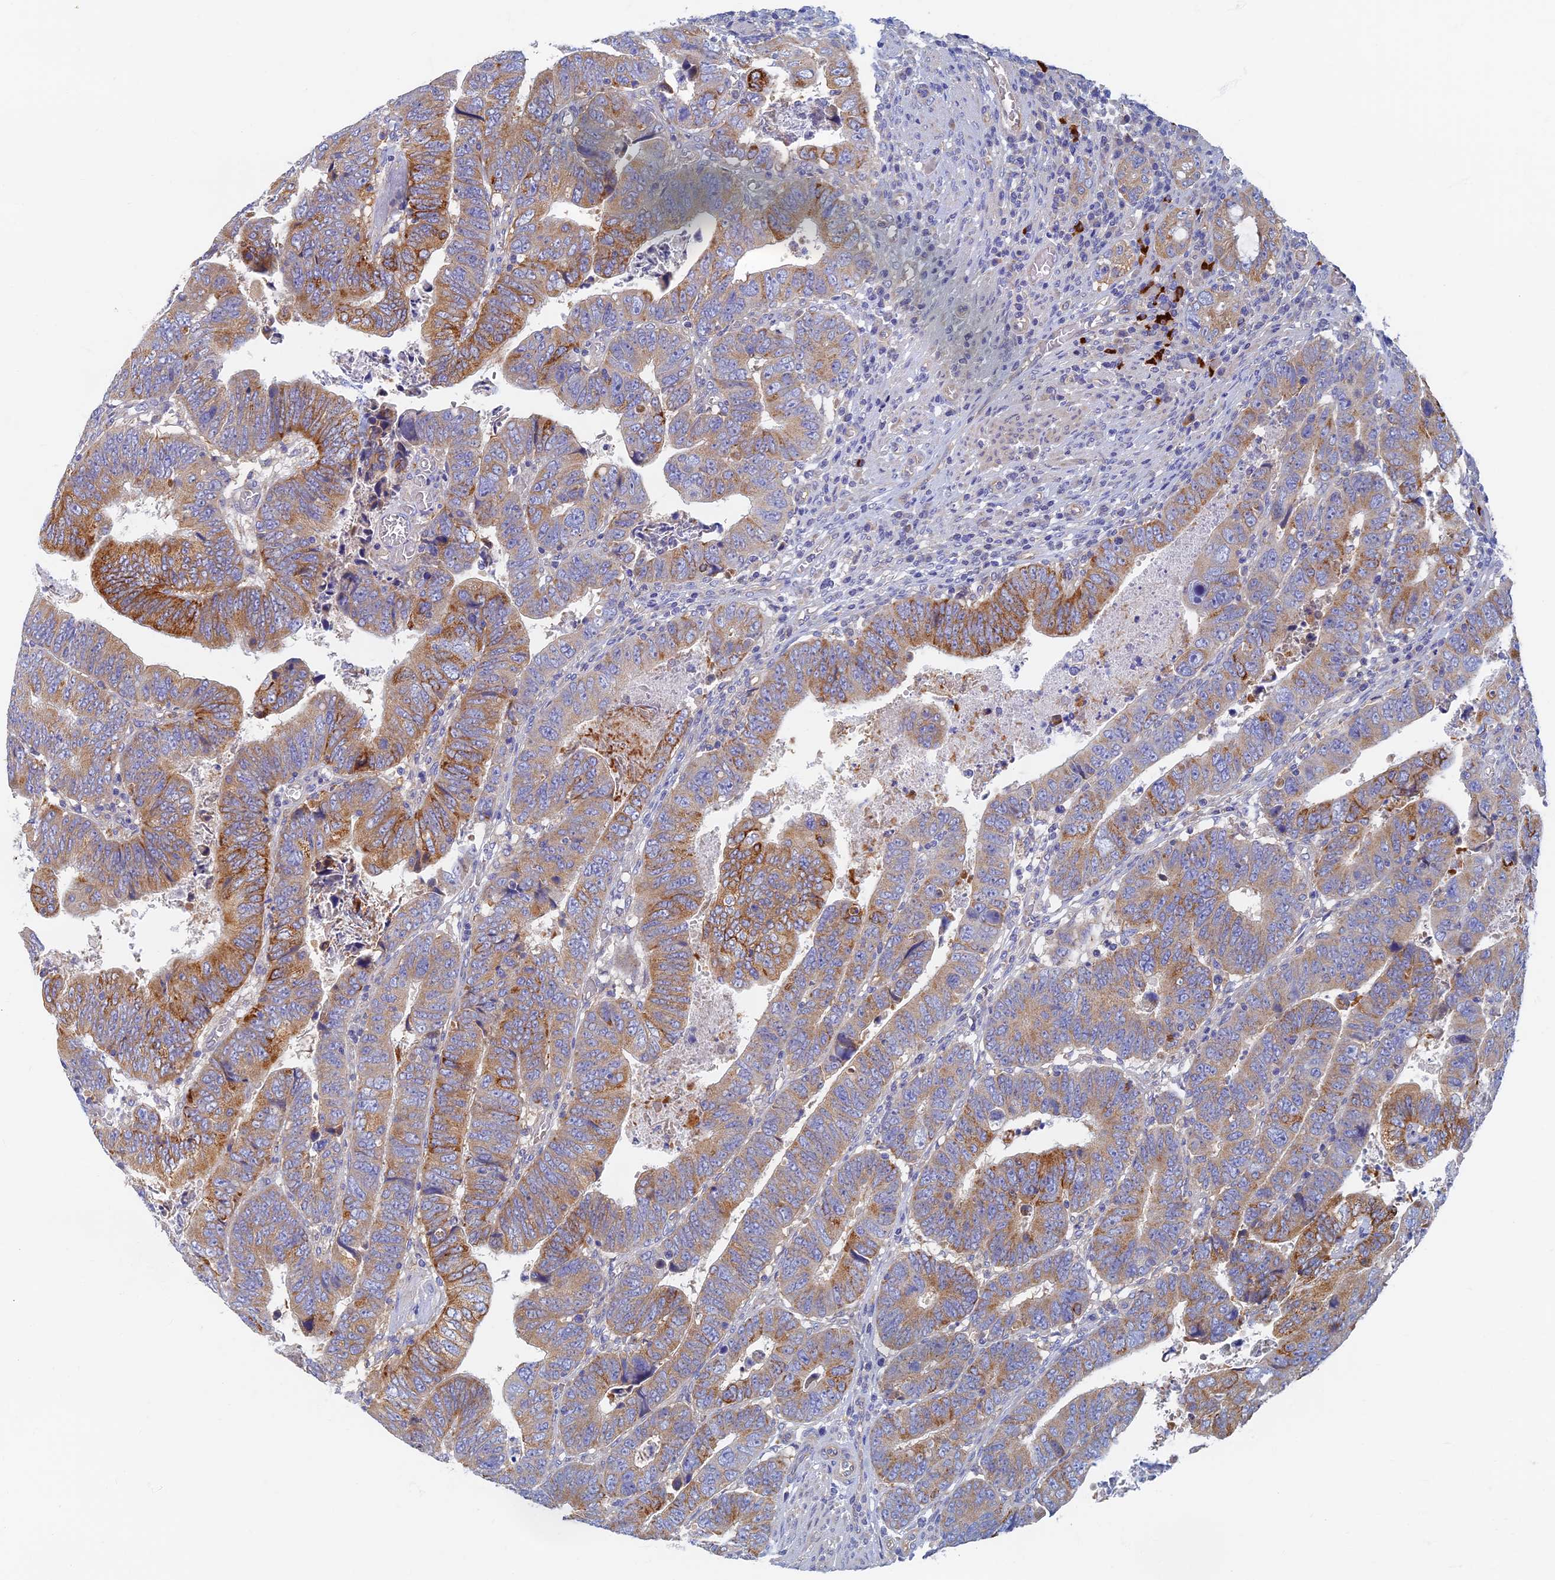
{"staining": {"intensity": "moderate", "quantity": "25%-75%", "location": "cytoplasmic/membranous"}, "tissue": "colorectal cancer", "cell_type": "Tumor cells", "image_type": "cancer", "snomed": [{"axis": "morphology", "description": "Normal tissue, NOS"}, {"axis": "morphology", "description": "Adenocarcinoma, NOS"}, {"axis": "topography", "description": "Rectum"}], "caption": "Protein expression analysis of human colorectal cancer (adenocarcinoma) reveals moderate cytoplasmic/membranous positivity in about 25%-75% of tumor cells.", "gene": "TMEM44", "patient": {"sex": "female", "age": 65}}